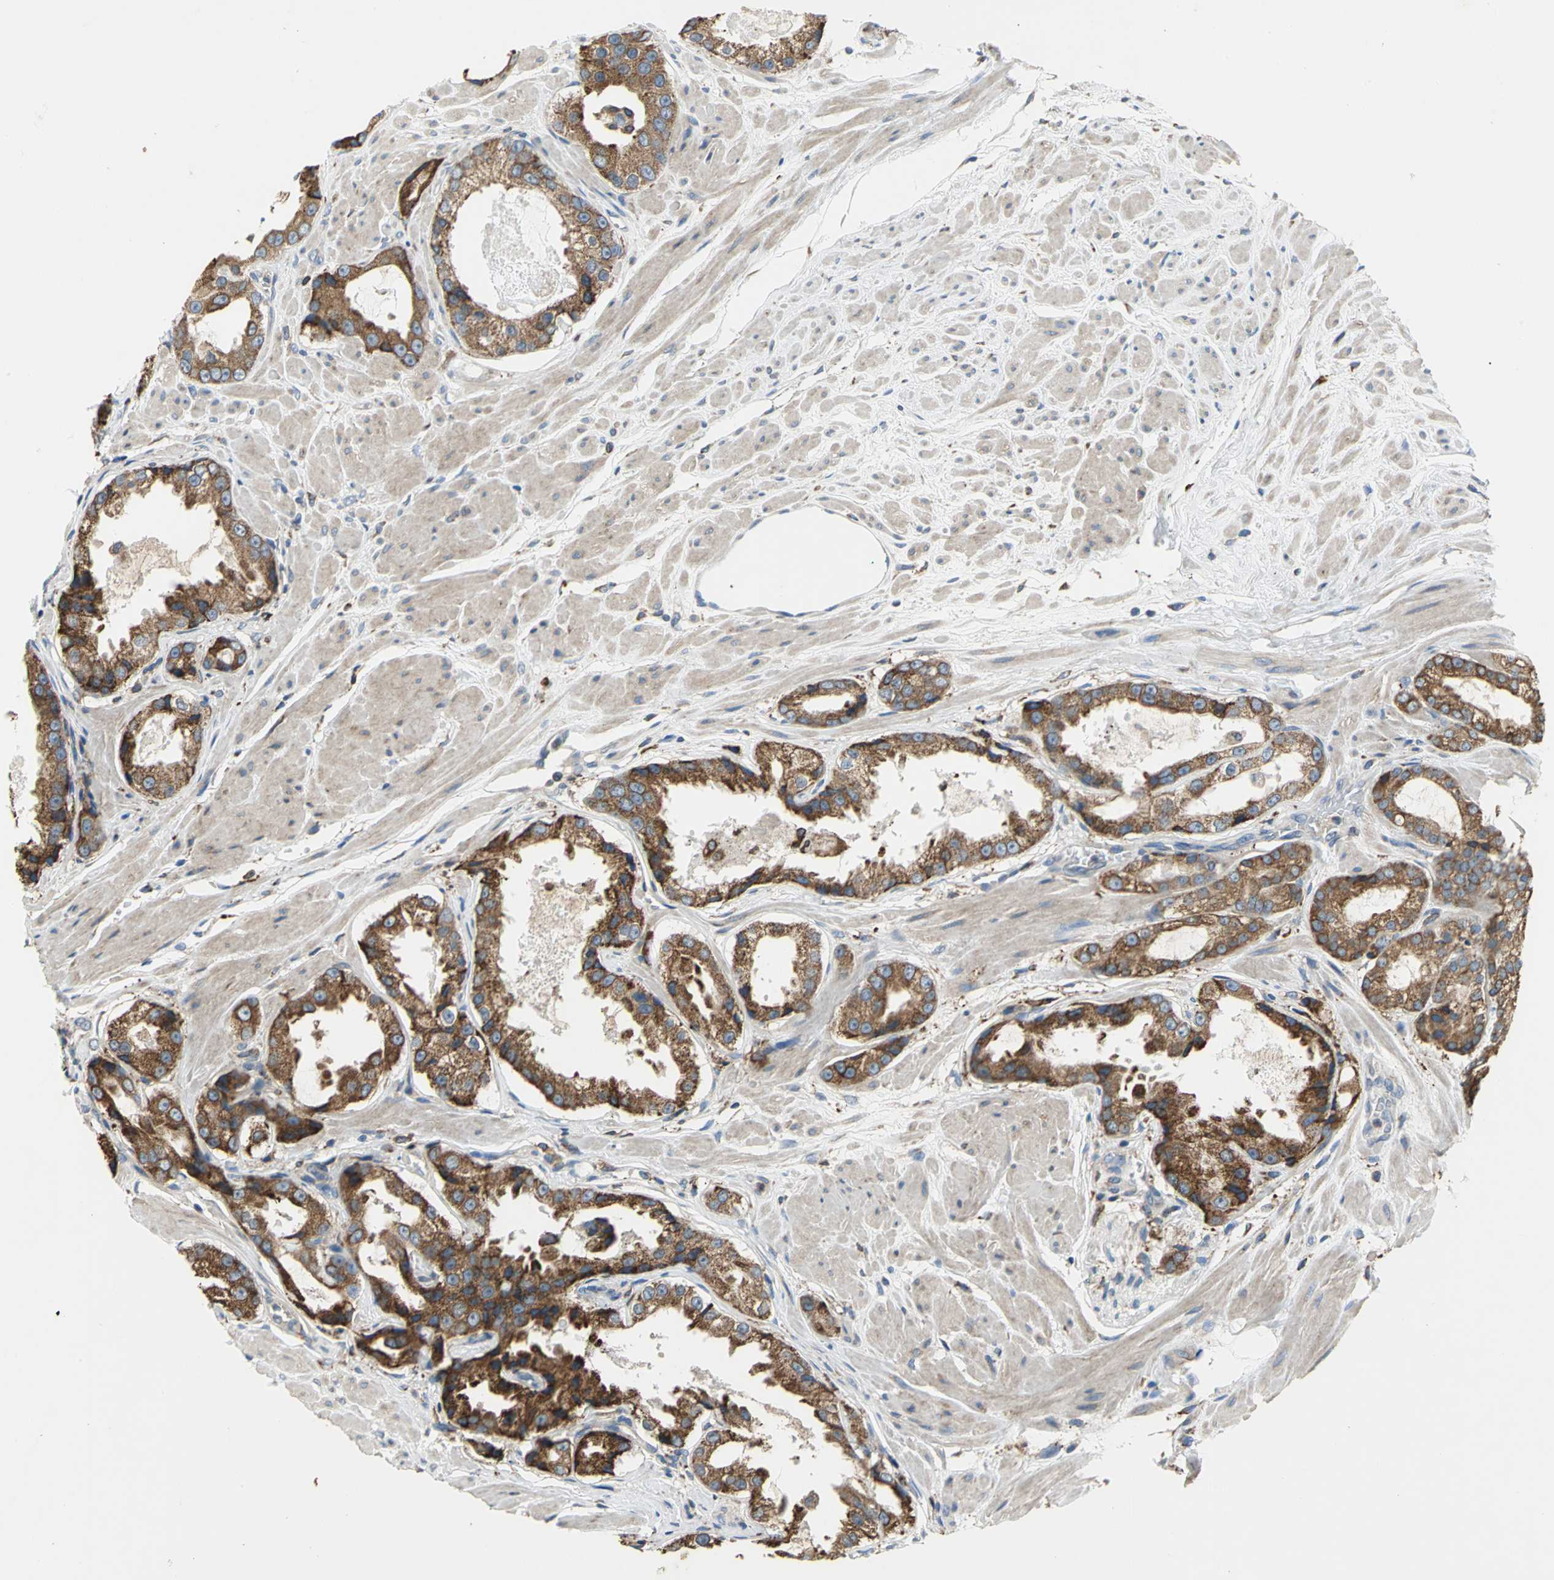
{"staining": {"intensity": "strong", "quantity": ">75%", "location": "cytoplasmic/membranous"}, "tissue": "prostate cancer", "cell_type": "Tumor cells", "image_type": "cancer", "snomed": [{"axis": "morphology", "description": "Adenocarcinoma, Medium grade"}, {"axis": "topography", "description": "Prostate"}], "caption": "Immunohistochemical staining of human prostate medium-grade adenocarcinoma displays high levels of strong cytoplasmic/membranous positivity in approximately >75% of tumor cells.", "gene": "SDF2L1", "patient": {"sex": "male", "age": 60}}